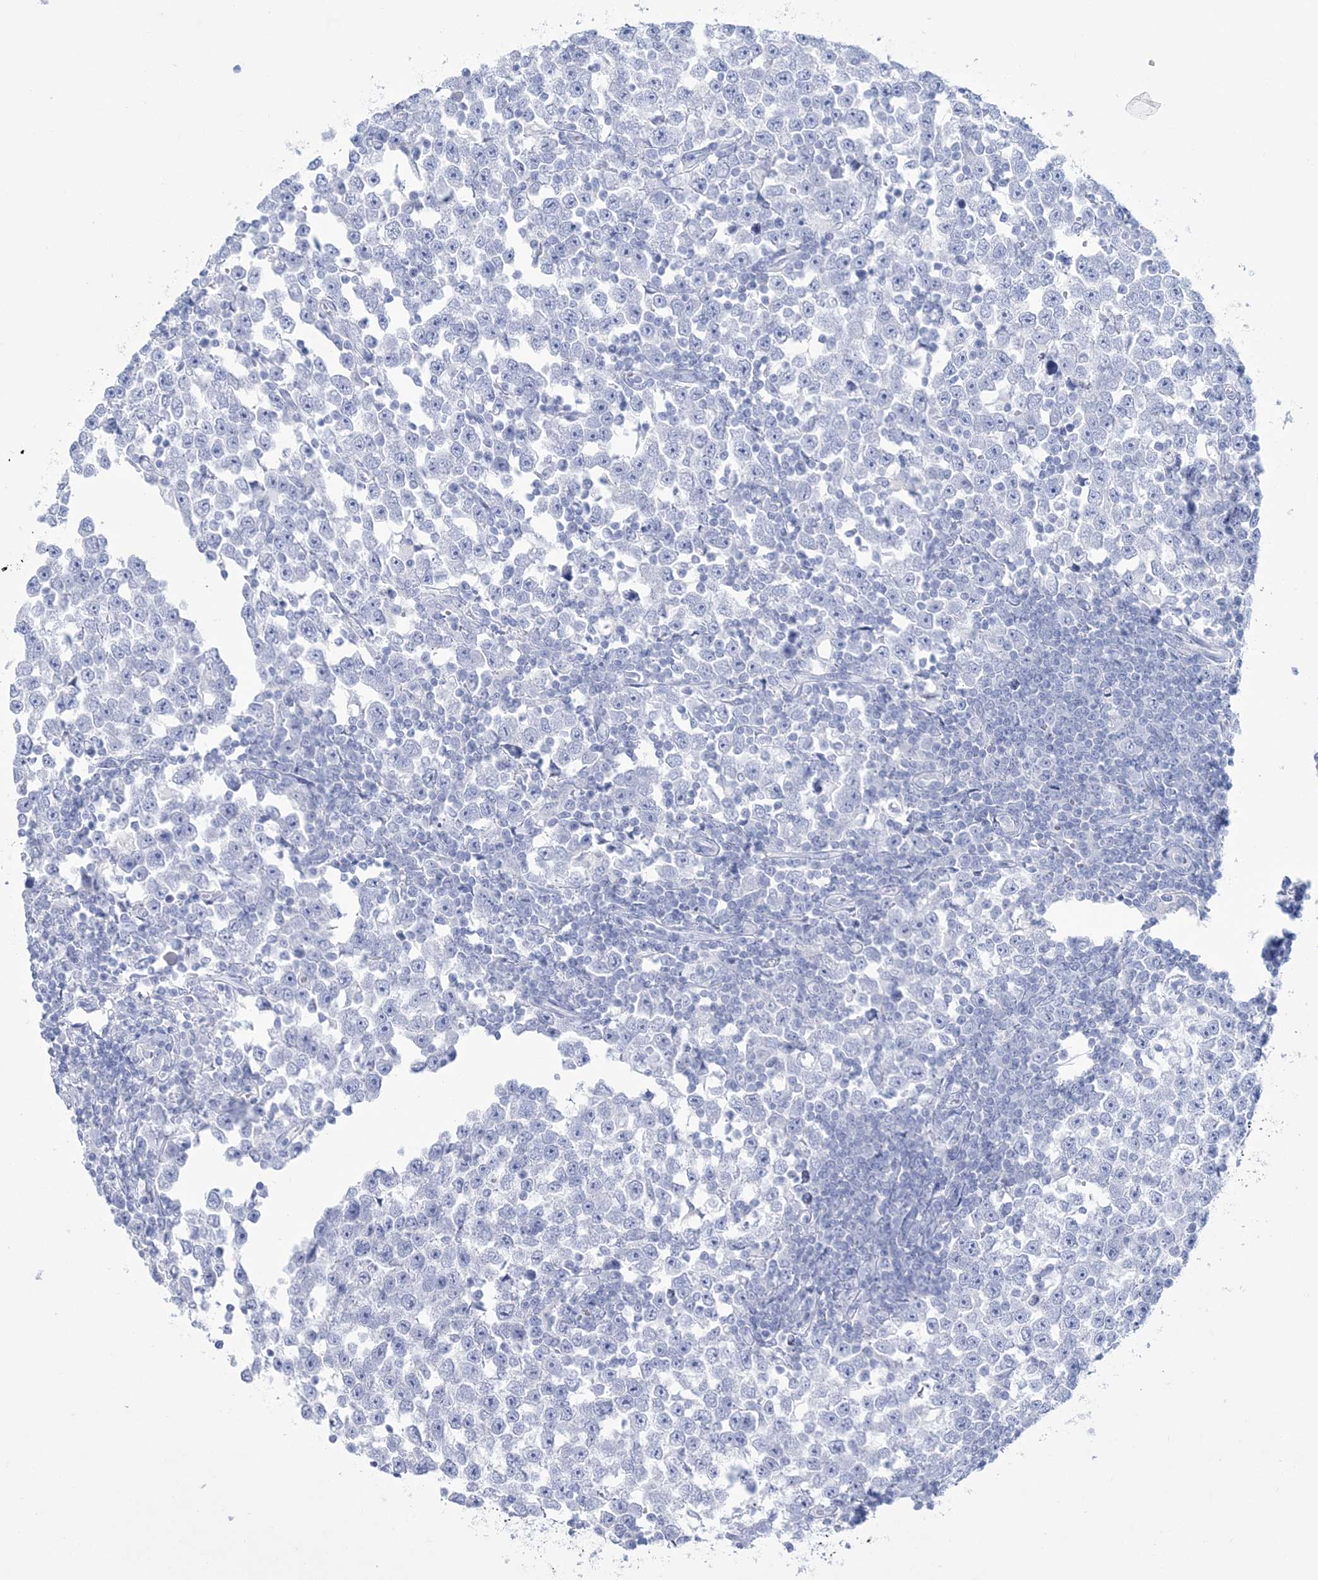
{"staining": {"intensity": "negative", "quantity": "none", "location": "none"}, "tissue": "testis cancer", "cell_type": "Tumor cells", "image_type": "cancer", "snomed": [{"axis": "morphology", "description": "Normal tissue, NOS"}, {"axis": "morphology", "description": "Seminoma, NOS"}, {"axis": "topography", "description": "Testis"}], "caption": "An IHC image of testis cancer is shown. There is no staining in tumor cells of testis cancer.", "gene": "RBP2", "patient": {"sex": "male", "age": 43}}